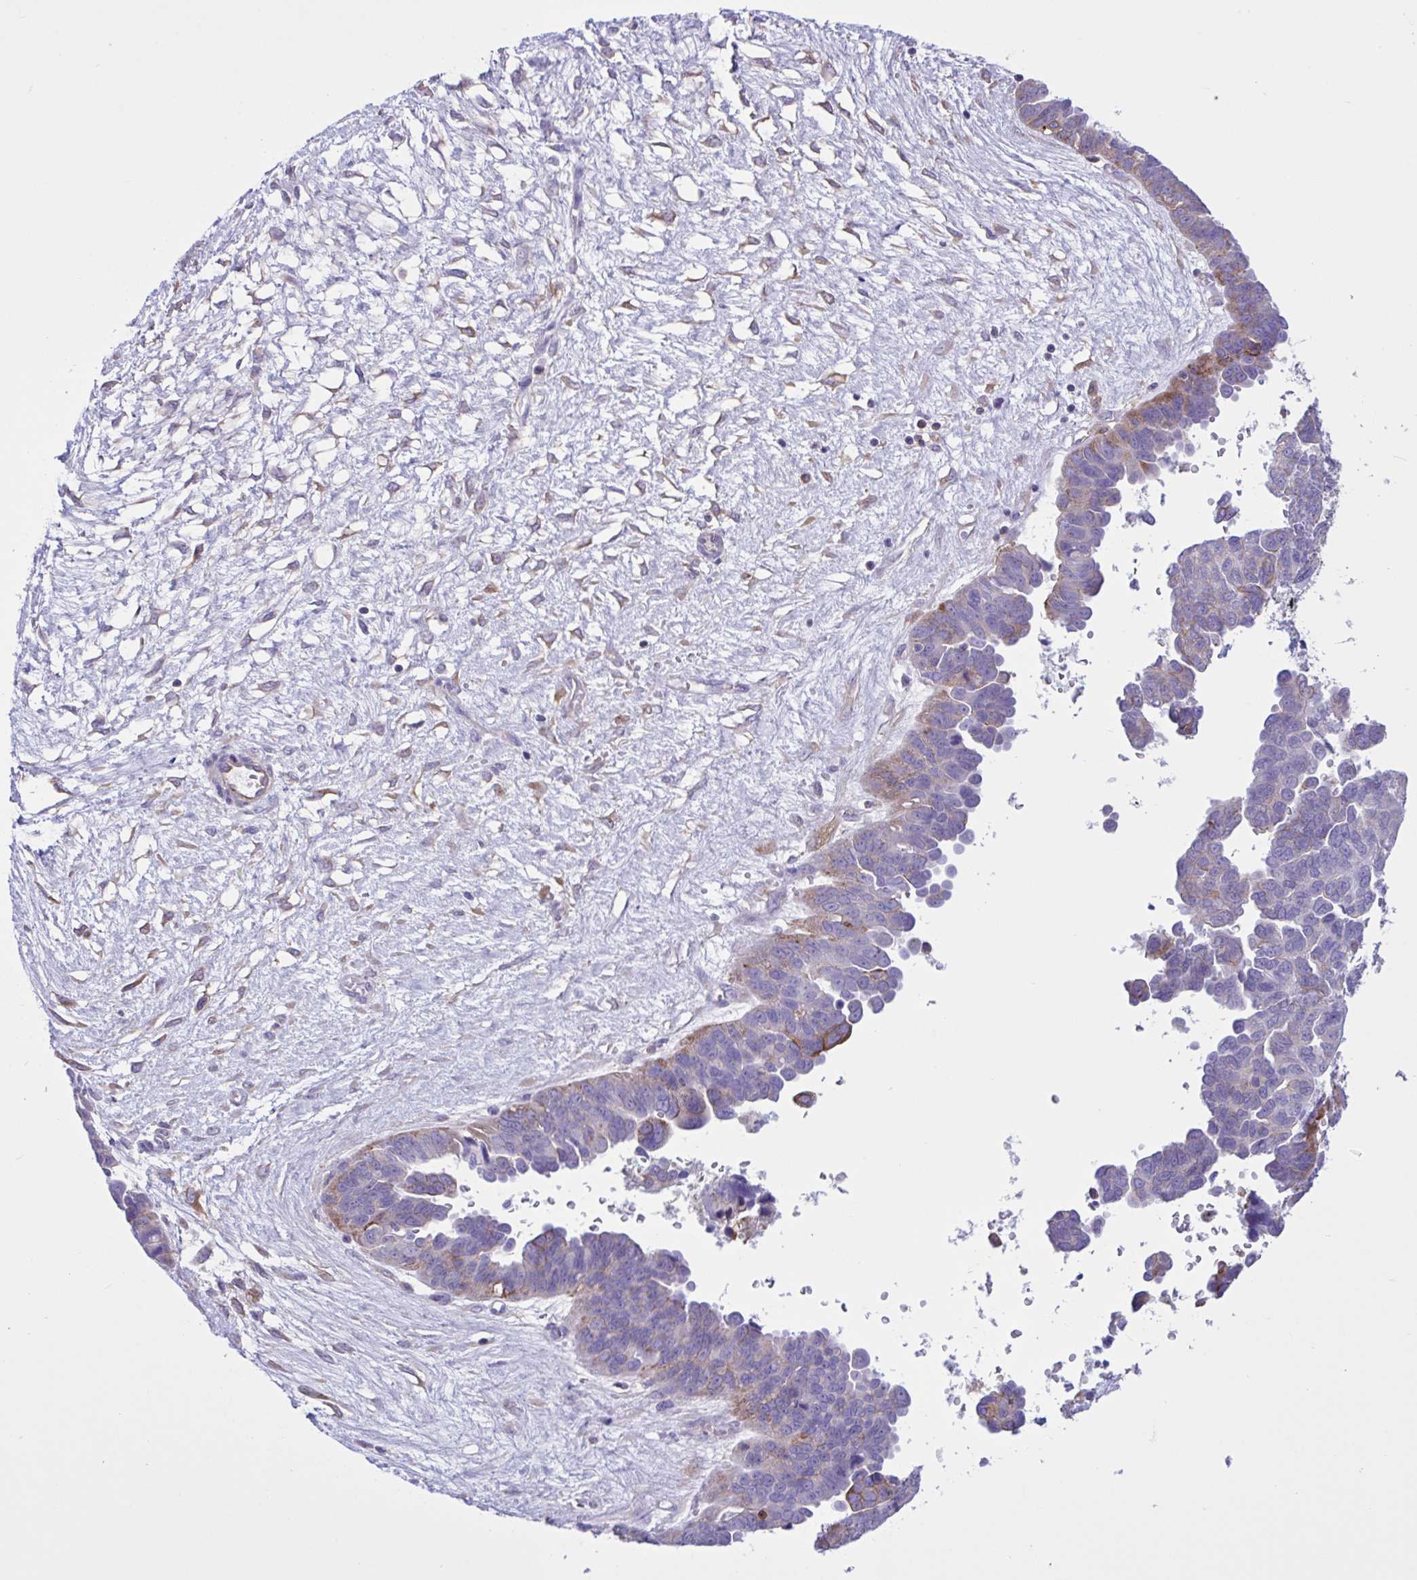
{"staining": {"intensity": "moderate", "quantity": "<25%", "location": "cytoplasmic/membranous"}, "tissue": "ovarian cancer", "cell_type": "Tumor cells", "image_type": "cancer", "snomed": [{"axis": "morphology", "description": "Cystadenocarcinoma, serous, NOS"}, {"axis": "topography", "description": "Ovary"}], "caption": "IHC histopathology image of ovarian cancer (serous cystadenocarcinoma) stained for a protein (brown), which demonstrates low levels of moderate cytoplasmic/membranous staining in about <25% of tumor cells.", "gene": "OR51M1", "patient": {"sex": "female", "age": 64}}